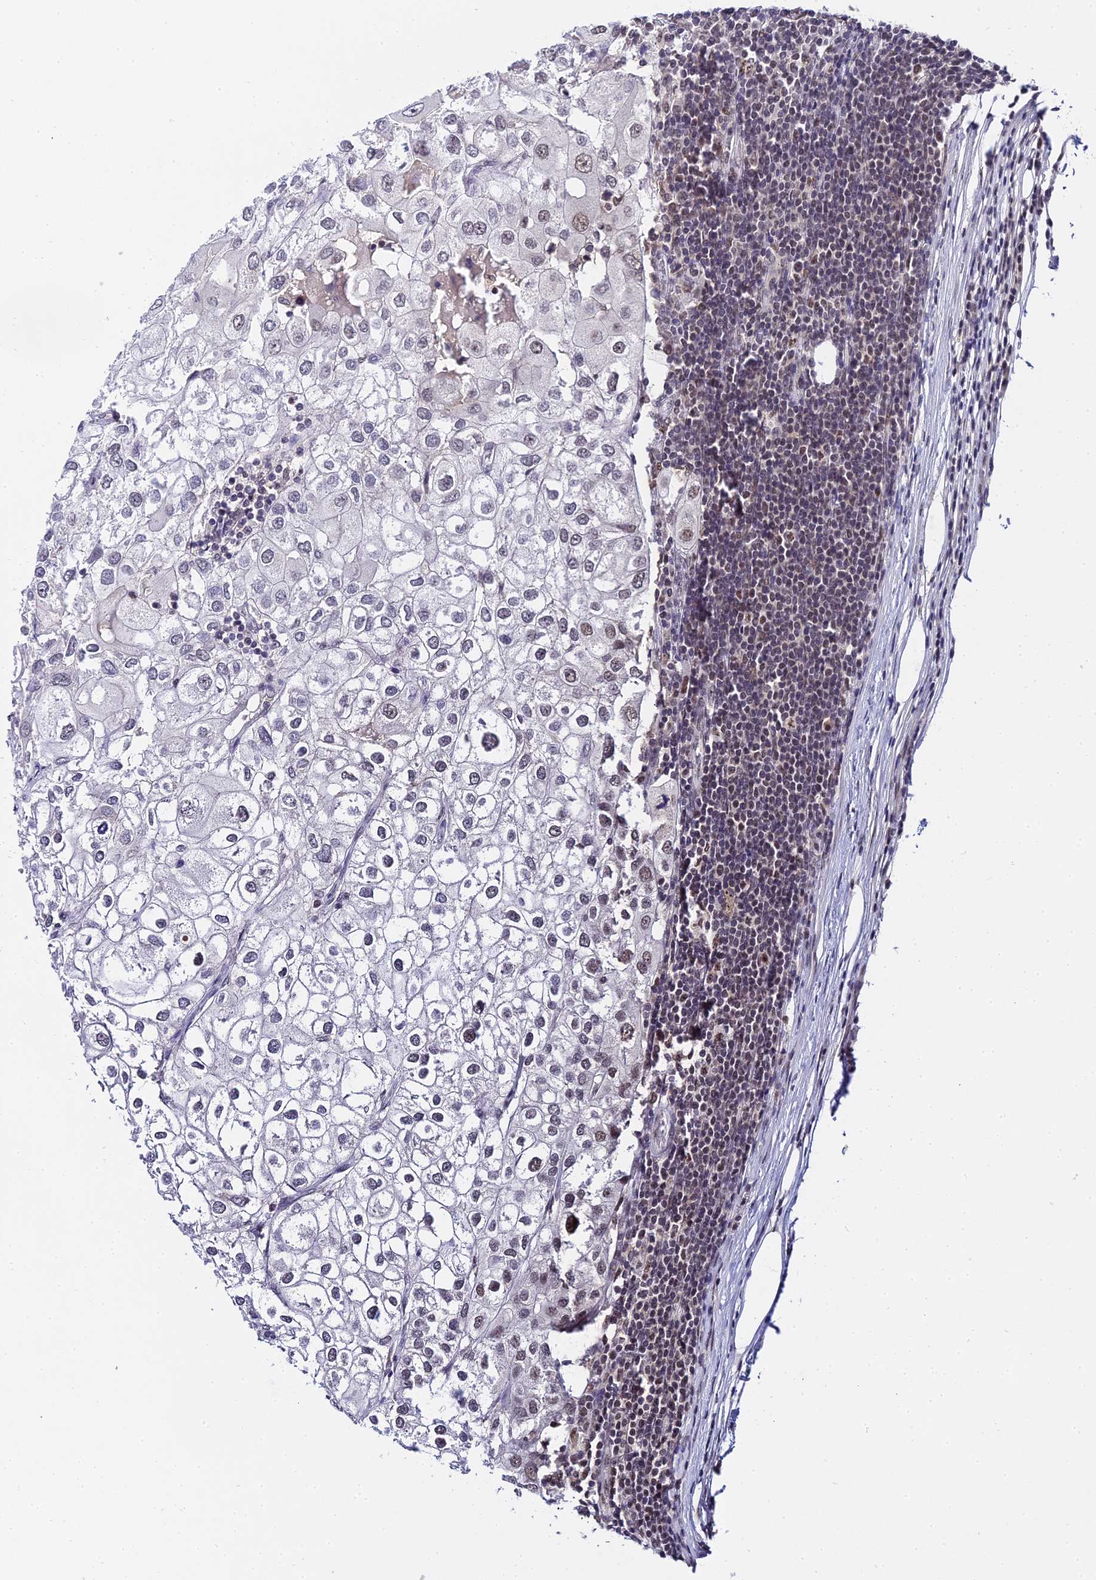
{"staining": {"intensity": "weak", "quantity": "<25%", "location": "nuclear"}, "tissue": "urothelial cancer", "cell_type": "Tumor cells", "image_type": "cancer", "snomed": [{"axis": "morphology", "description": "Urothelial carcinoma, High grade"}, {"axis": "topography", "description": "Urinary bladder"}], "caption": "Immunohistochemistry of urothelial cancer reveals no expression in tumor cells.", "gene": "EXOSC3", "patient": {"sex": "male", "age": 64}}